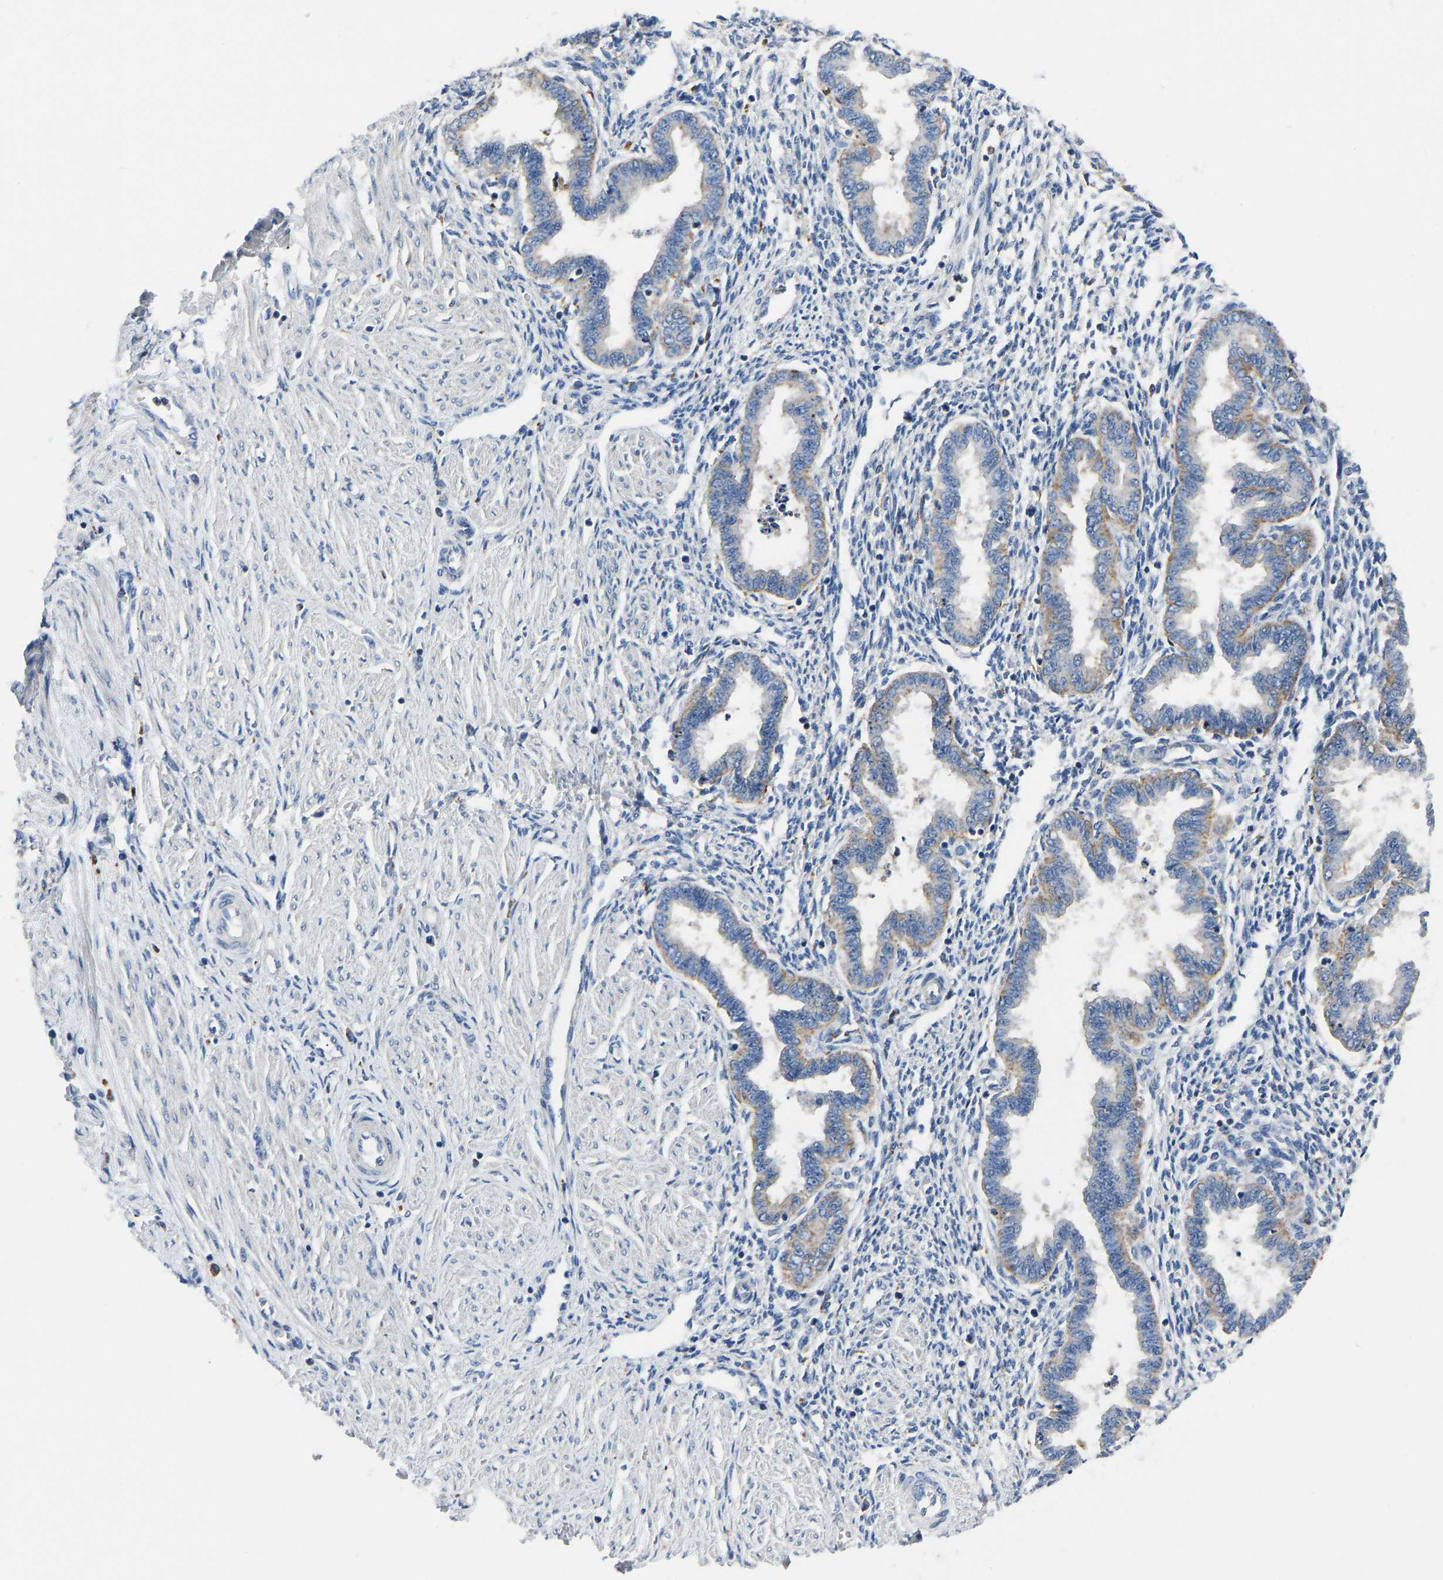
{"staining": {"intensity": "negative", "quantity": "none", "location": "none"}, "tissue": "endometrium", "cell_type": "Cells in endometrial stroma", "image_type": "normal", "snomed": [{"axis": "morphology", "description": "Normal tissue, NOS"}, {"axis": "topography", "description": "Endometrium"}], "caption": "Immunohistochemical staining of unremarkable endometrium reveals no significant staining in cells in endometrial stroma.", "gene": "ATP6V1E1", "patient": {"sex": "female", "age": 33}}